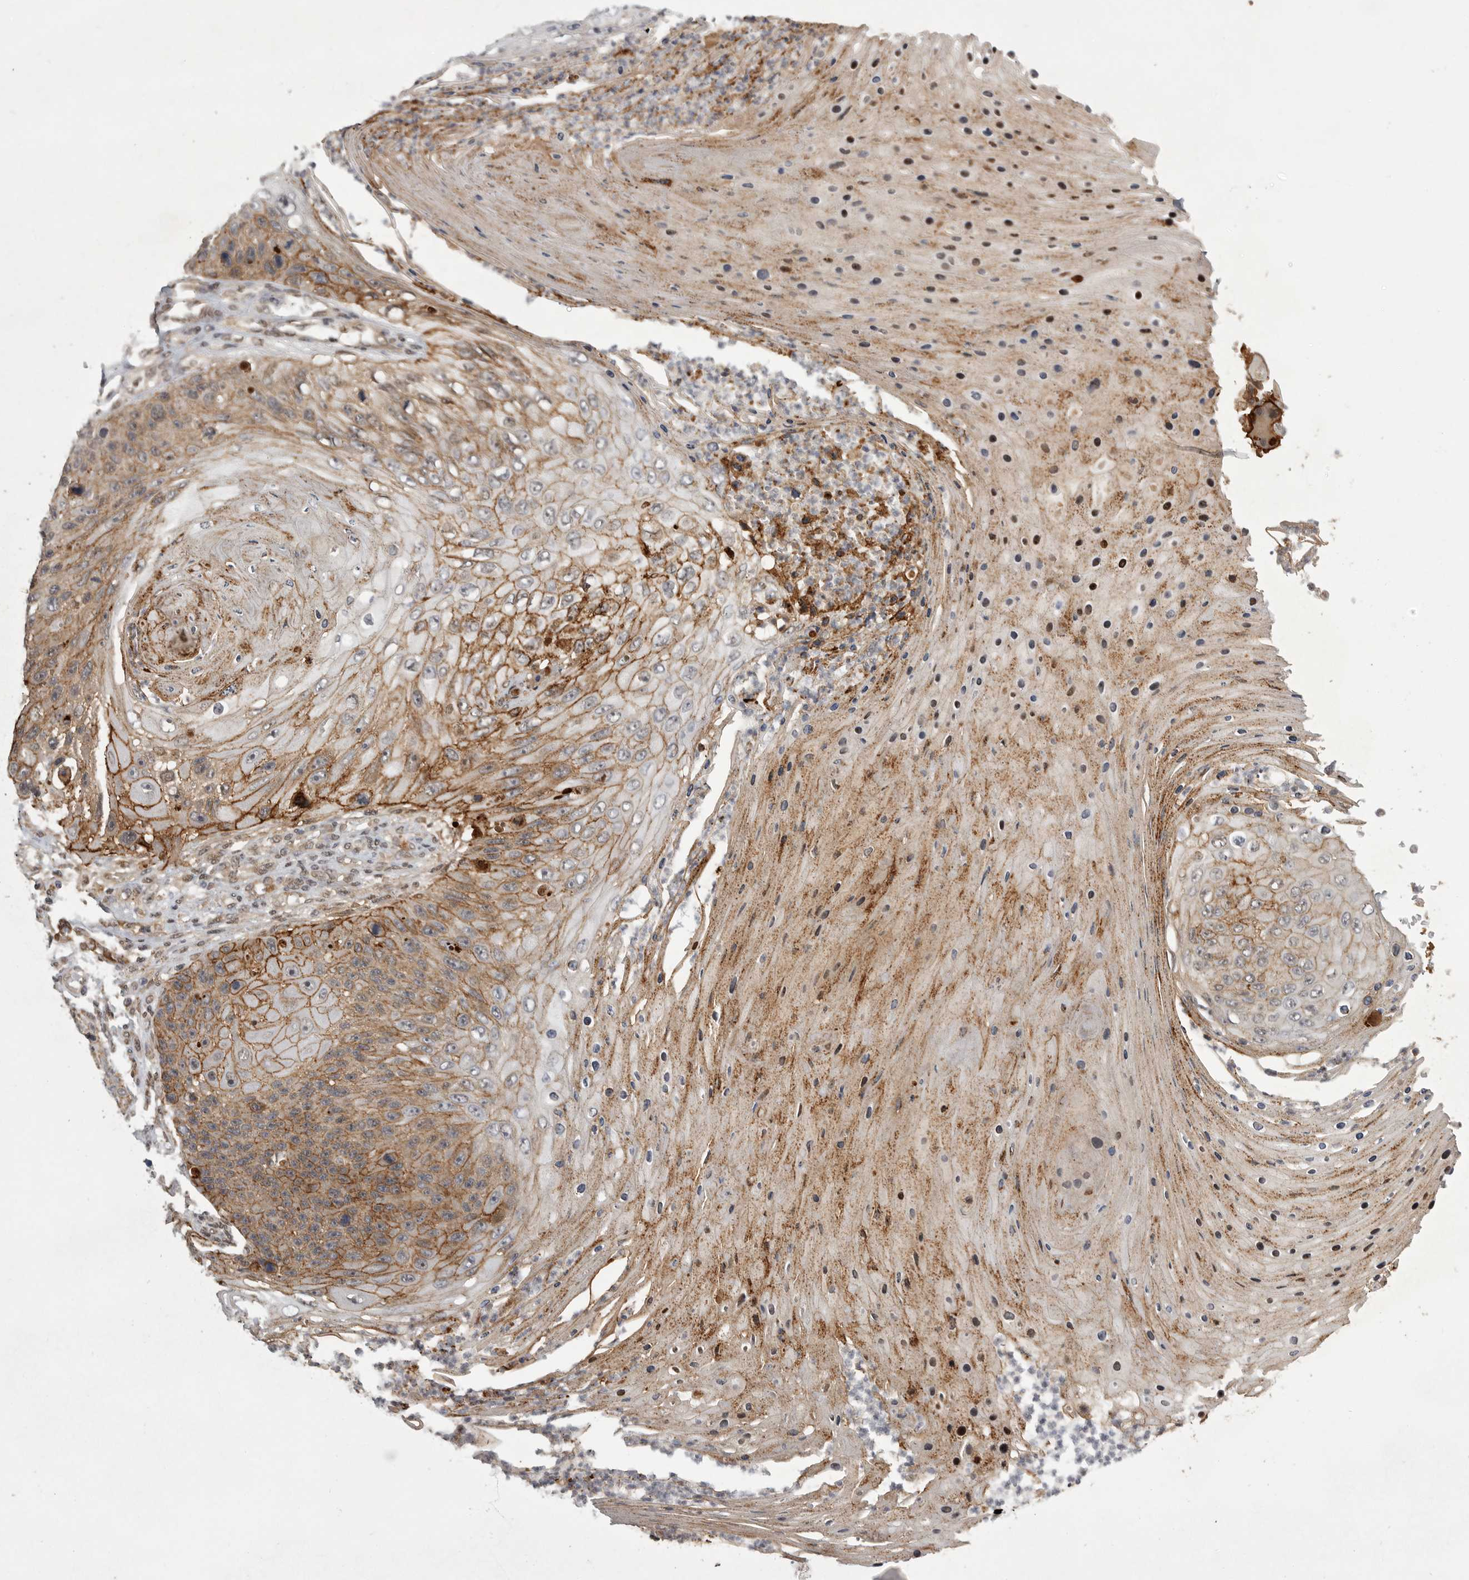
{"staining": {"intensity": "moderate", "quantity": ">75%", "location": "cytoplasmic/membranous"}, "tissue": "skin cancer", "cell_type": "Tumor cells", "image_type": "cancer", "snomed": [{"axis": "morphology", "description": "Squamous cell carcinoma, NOS"}, {"axis": "topography", "description": "Skin"}], "caption": "Immunohistochemistry of human skin cancer shows medium levels of moderate cytoplasmic/membranous expression in about >75% of tumor cells.", "gene": "NECTIN1", "patient": {"sex": "female", "age": 88}}